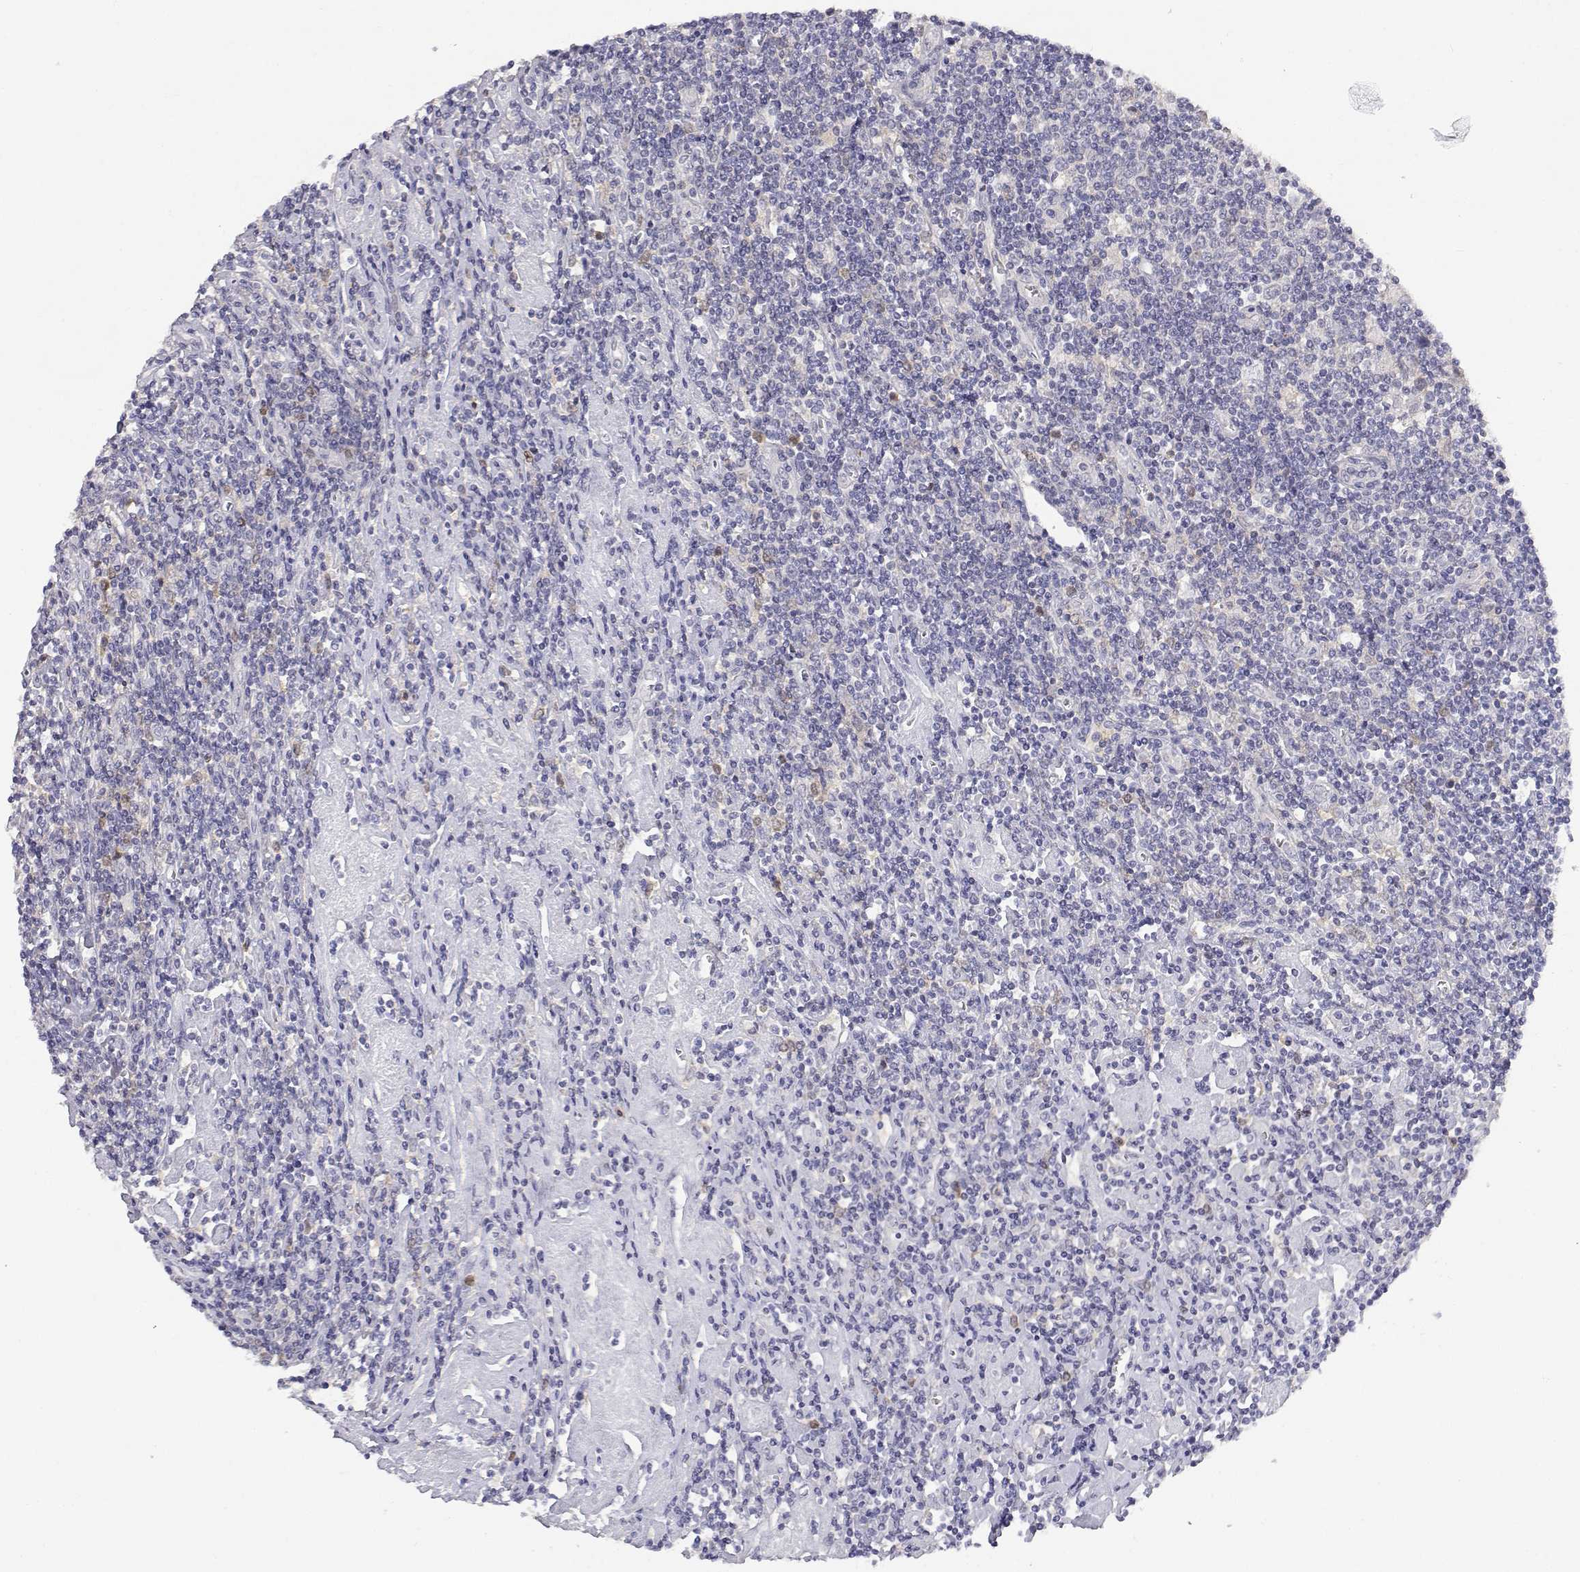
{"staining": {"intensity": "negative", "quantity": "none", "location": "none"}, "tissue": "lymphoma", "cell_type": "Tumor cells", "image_type": "cancer", "snomed": [{"axis": "morphology", "description": "Hodgkin's disease, NOS"}, {"axis": "topography", "description": "Lymph node"}], "caption": "A photomicrograph of human Hodgkin's disease is negative for staining in tumor cells. The staining was performed using DAB (3,3'-diaminobenzidine) to visualize the protein expression in brown, while the nuclei were stained in blue with hematoxylin (Magnification: 20x).", "gene": "ADA", "patient": {"sex": "male", "age": 40}}